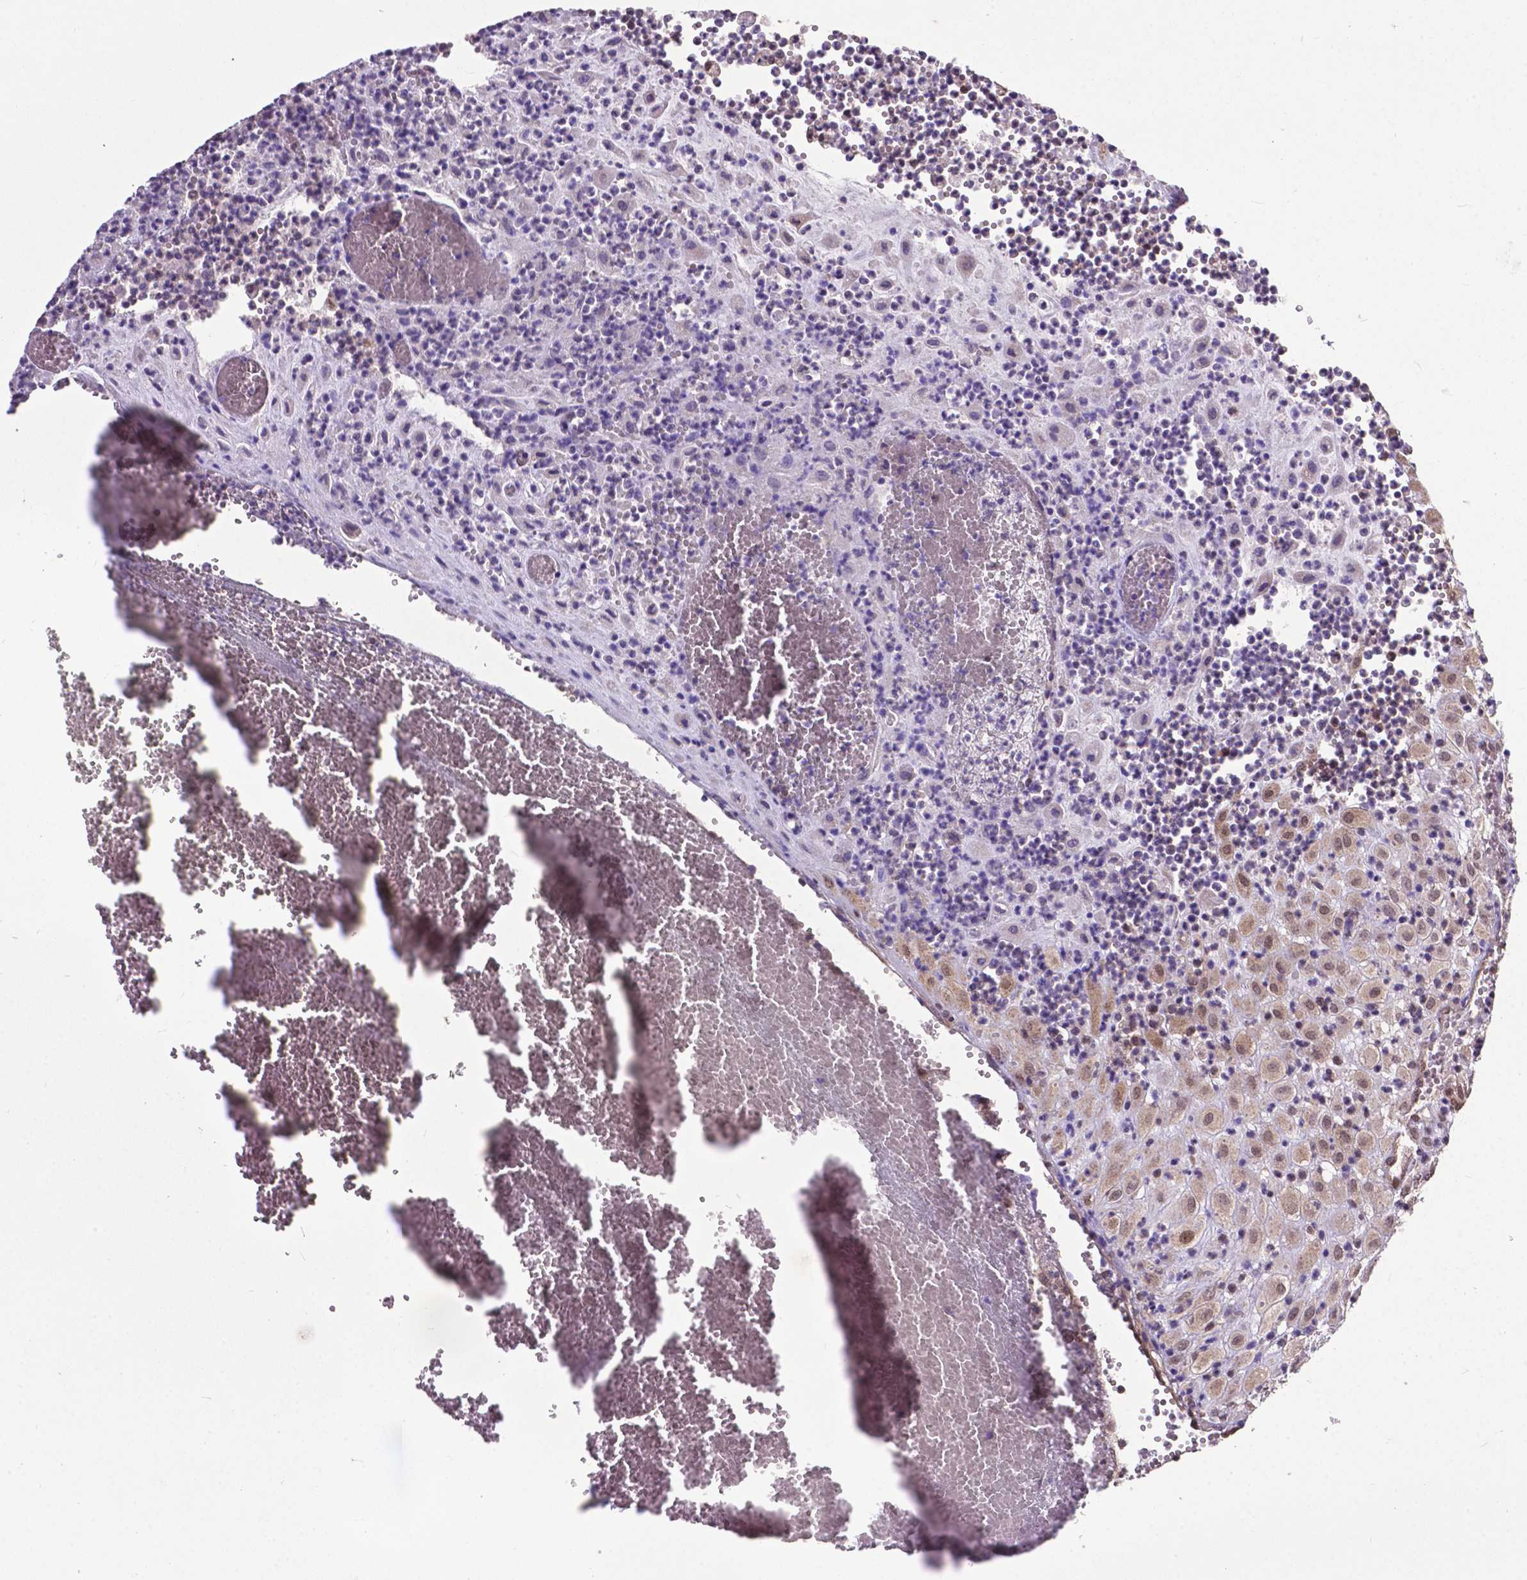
{"staining": {"intensity": "negative", "quantity": "none", "location": "none"}, "tissue": "placenta", "cell_type": "Decidual cells", "image_type": "normal", "snomed": [{"axis": "morphology", "description": "Normal tissue, NOS"}, {"axis": "topography", "description": "Placenta"}], "caption": "This is an immunohistochemistry (IHC) image of normal human placenta. There is no staining in decidual cells.", "gene": "OTUB1", "patient": {"sex": "female", "age": 24}}